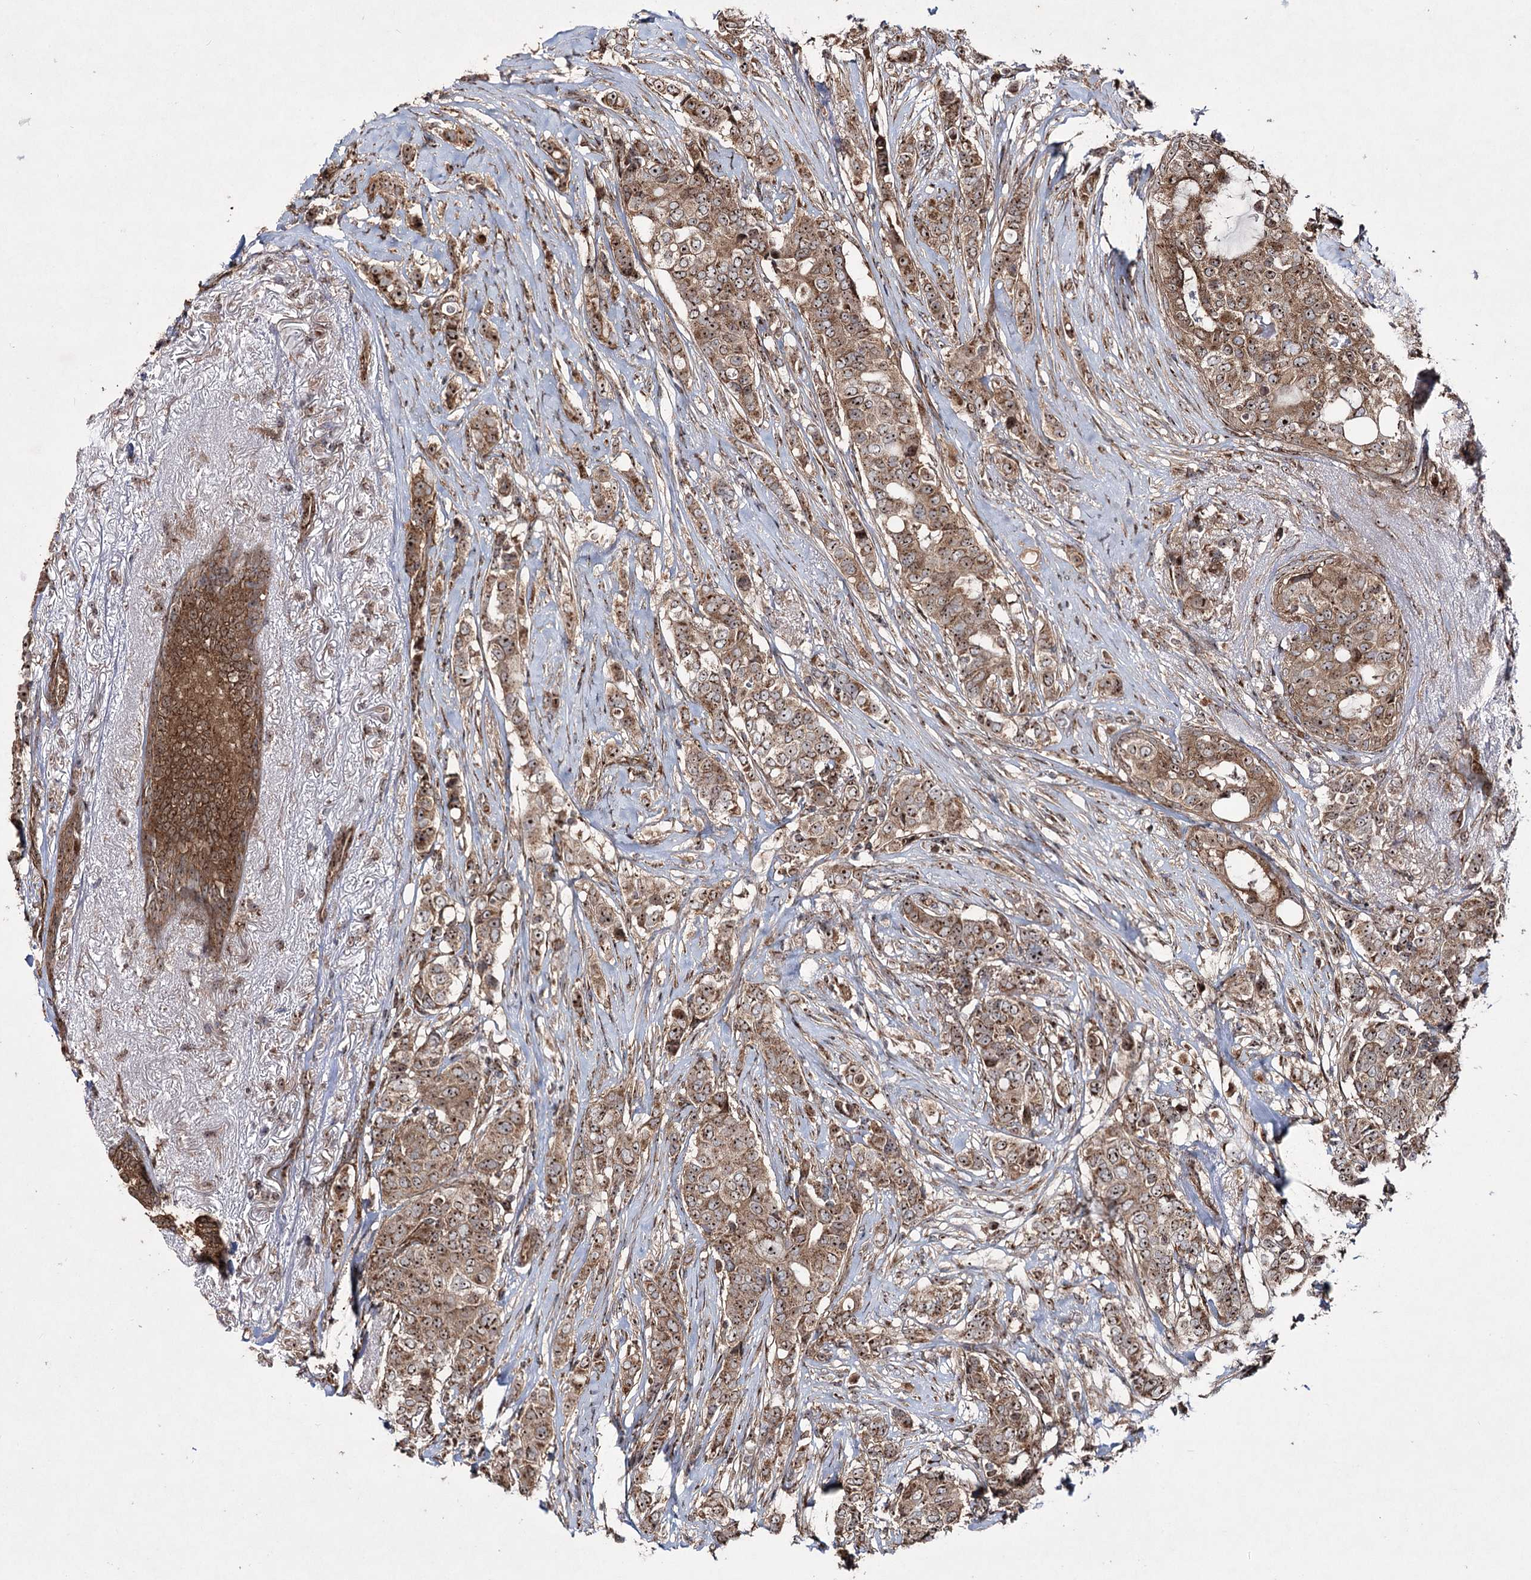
{"staining": {"intensity": "moderate", "quantity": ">75%", "location": "cytoplasmic/membranous,nuclear"}, "tissue": "breast cancer", "cell_type": "Tumor cells", "image_type": "cancer", "snomed": [{"axis": "morphology", "description": "Lobular carcinoma"}, {"axis": "topography", "description": "Breast"}], "caption": "Breast cancer stained with a protein marker reveals moderate staining in tumor cells.", "gene": "SERINC5", "patient": {"sex": "female", "age": 51}}